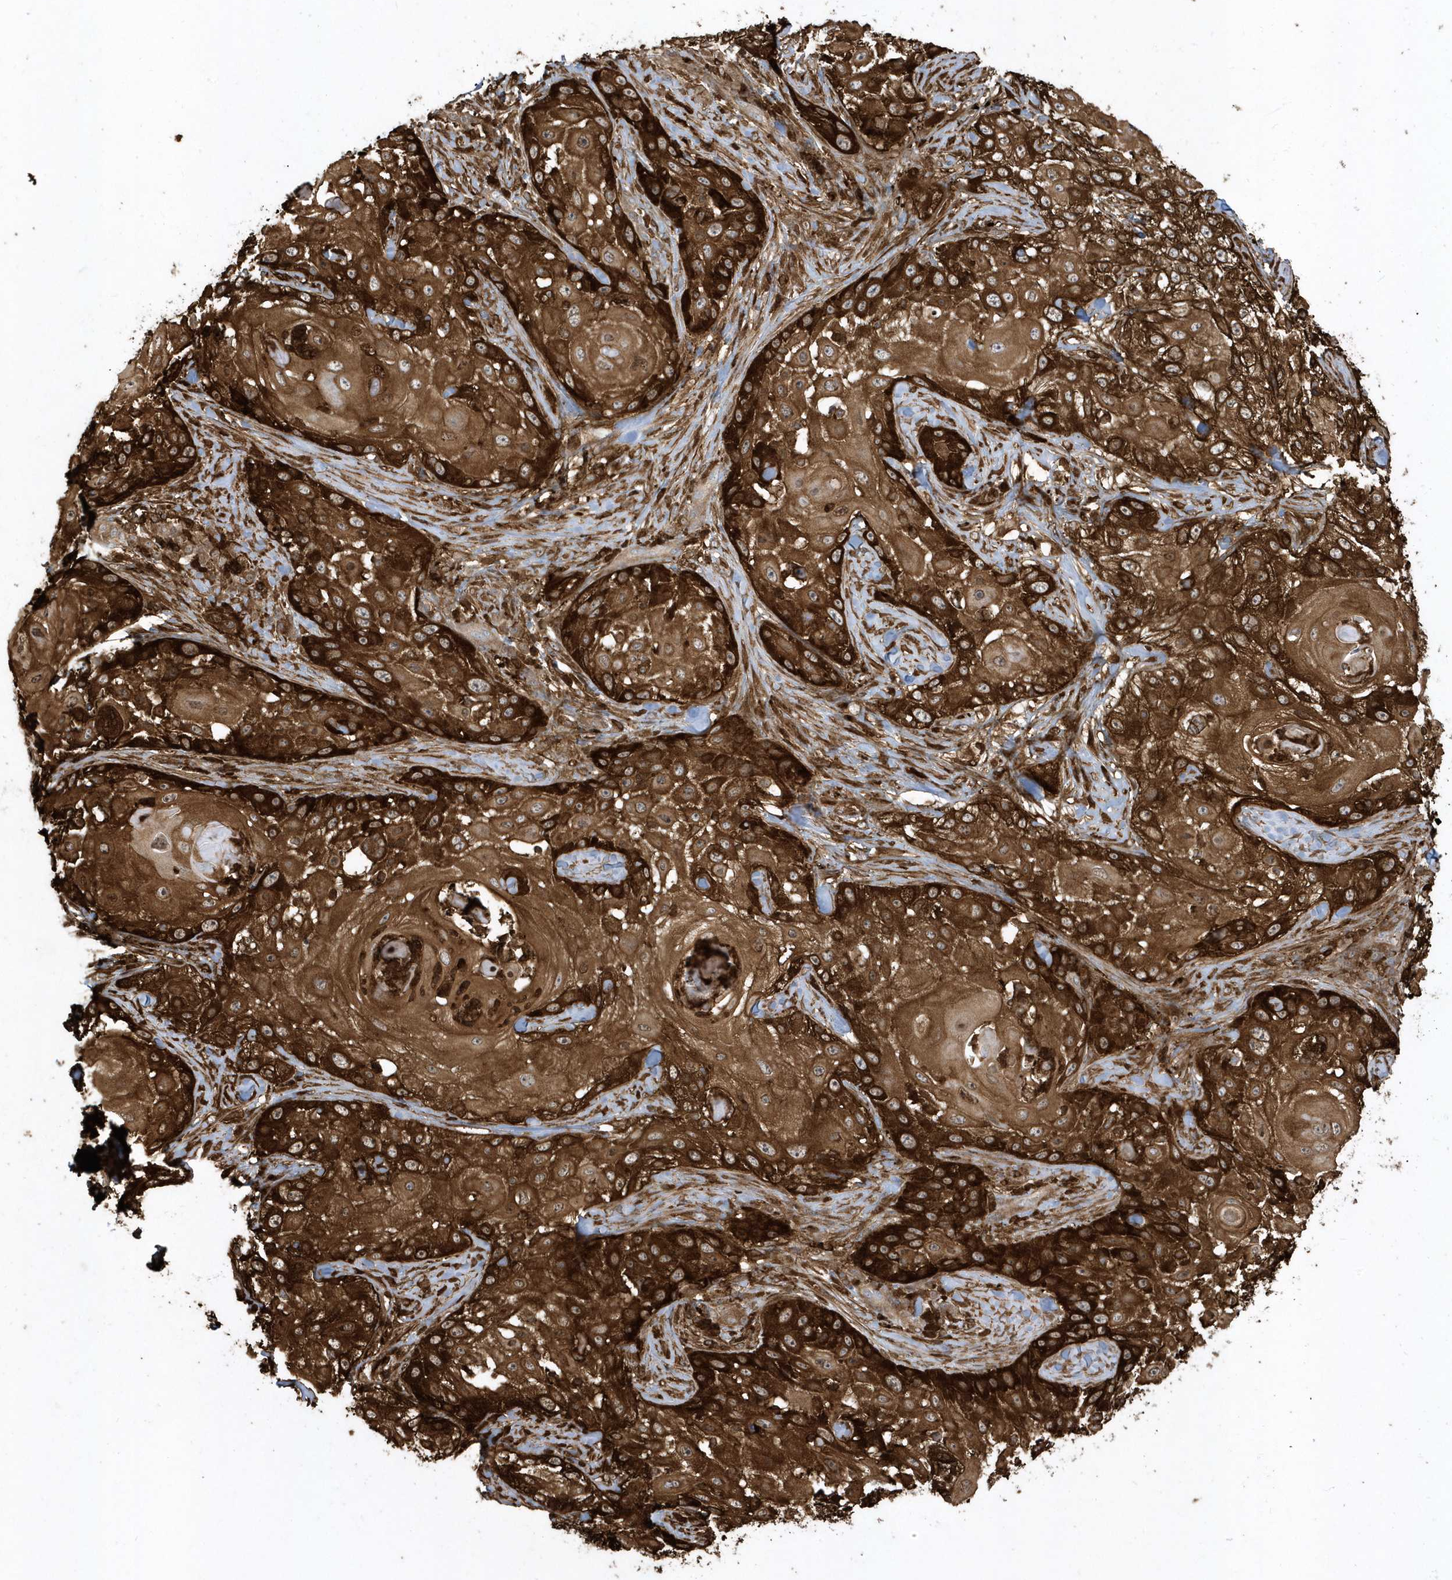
{"staining": {"intensity": "strong", "quantity": ">75%", "location": "cytoplasmic/membranous"}, "tissue": "skin cancer", "cell_type": "Tumor cells", "image_type": "cancer", "snomed": [{"axis": "morphology", "description": "Squamous cell carcinoma, NOS"}, {"axis": "topography", "description": "Skin"}], "caption": "The photomicrograph shows staining of skin squamous cell carcinoma, revealing strong cytoplasmic/membranous protein staining (brown color) within tumor cells.", "gene": "CLCN6", "patient": {"sex": "female", "age": 44}}